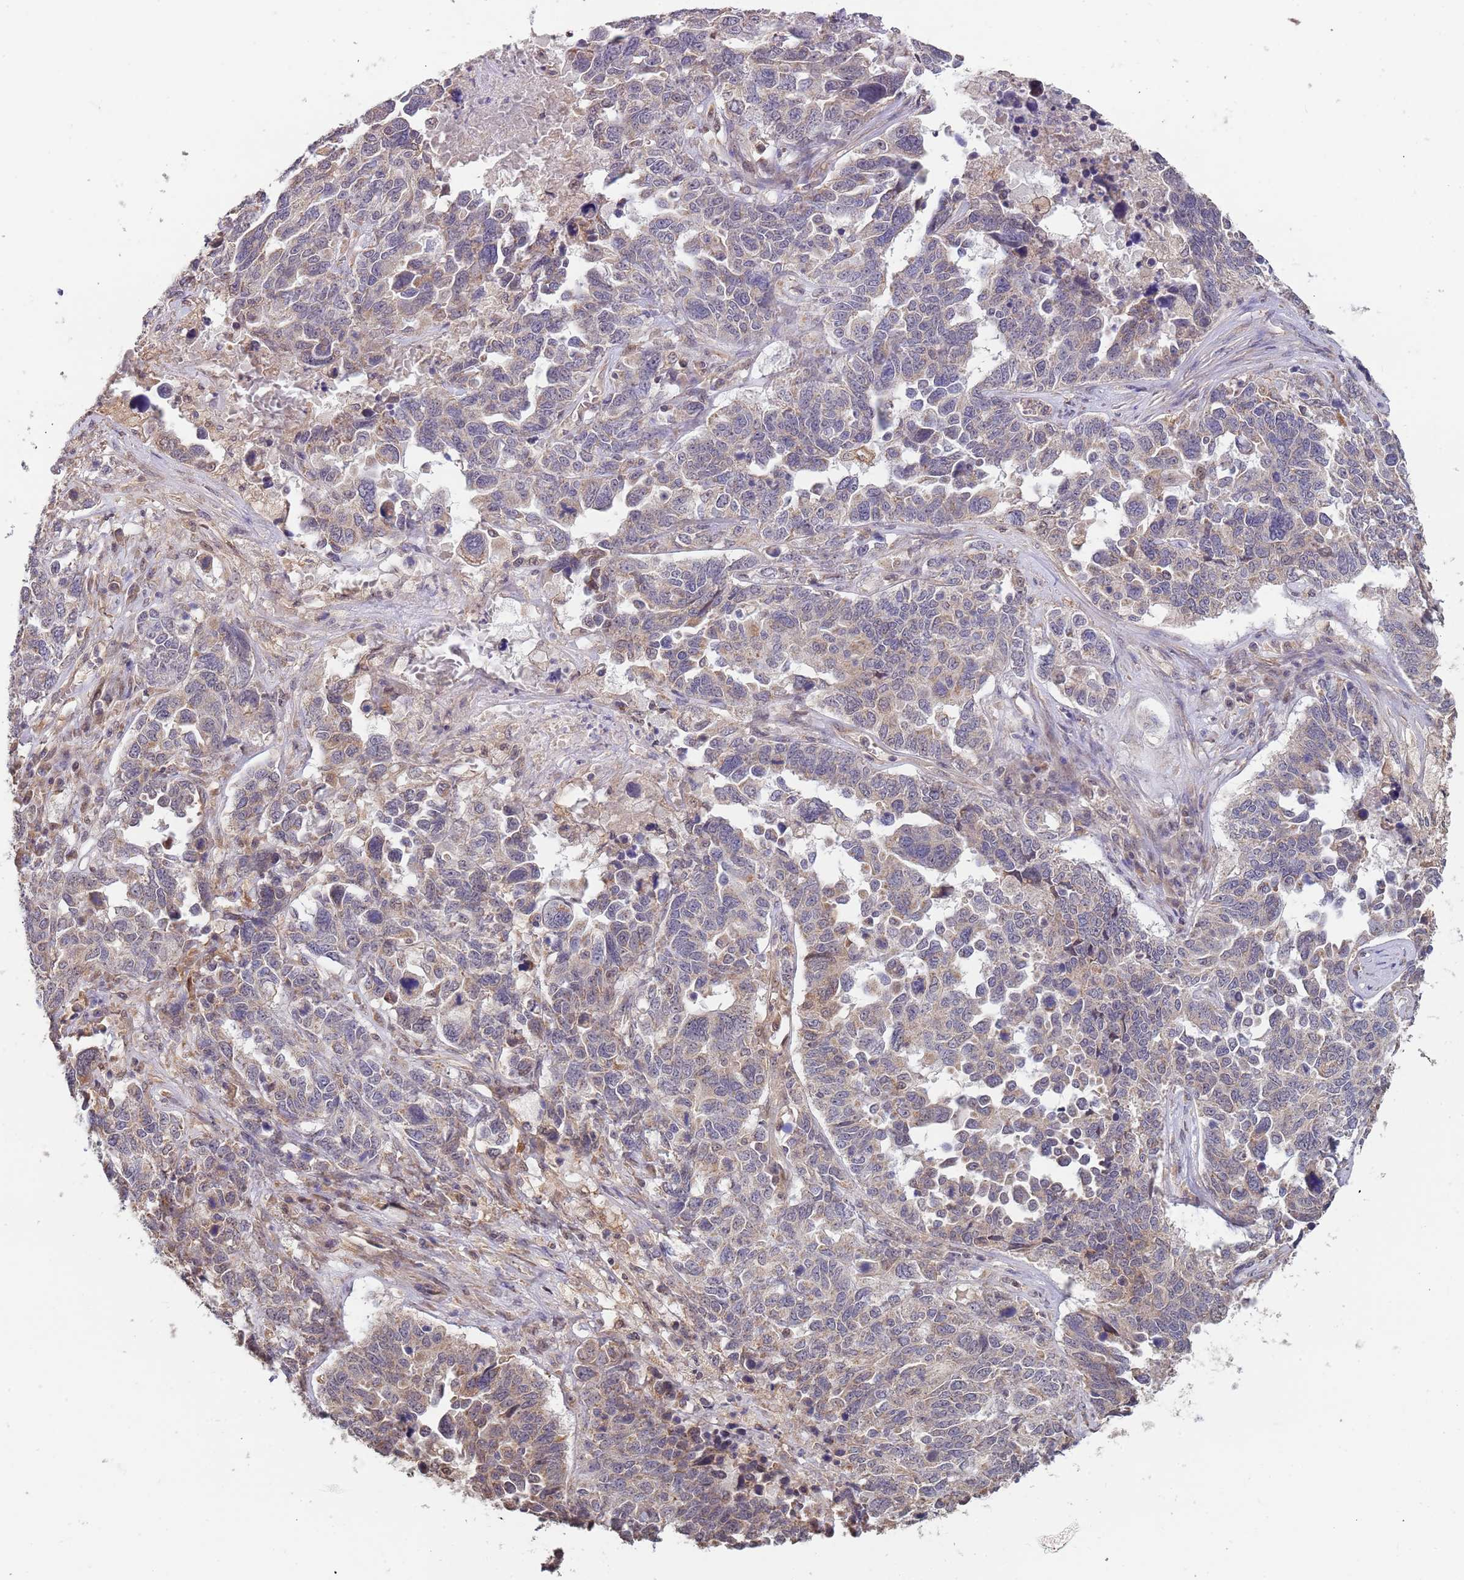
{"staining": {"intensity": "weak", "quantity": "<25%", "location": "cytoplasmic/membranous"}, "tissue": "ovarian cancer", "cell_type": "Tumor cells", "image_type": "cancer", "snomed": [{"axis": "morphology", "description": "Carcinoma, endometroid"}, {"axis": "topography", "description": "Ovary"}], "caption": "IHC photomicrograph of ovarian cancer stained for a protein (brown), which reveals no staining in tumor cells.", "gene": "TMEM64", "patient": {"sex": "female", "age": 62}}